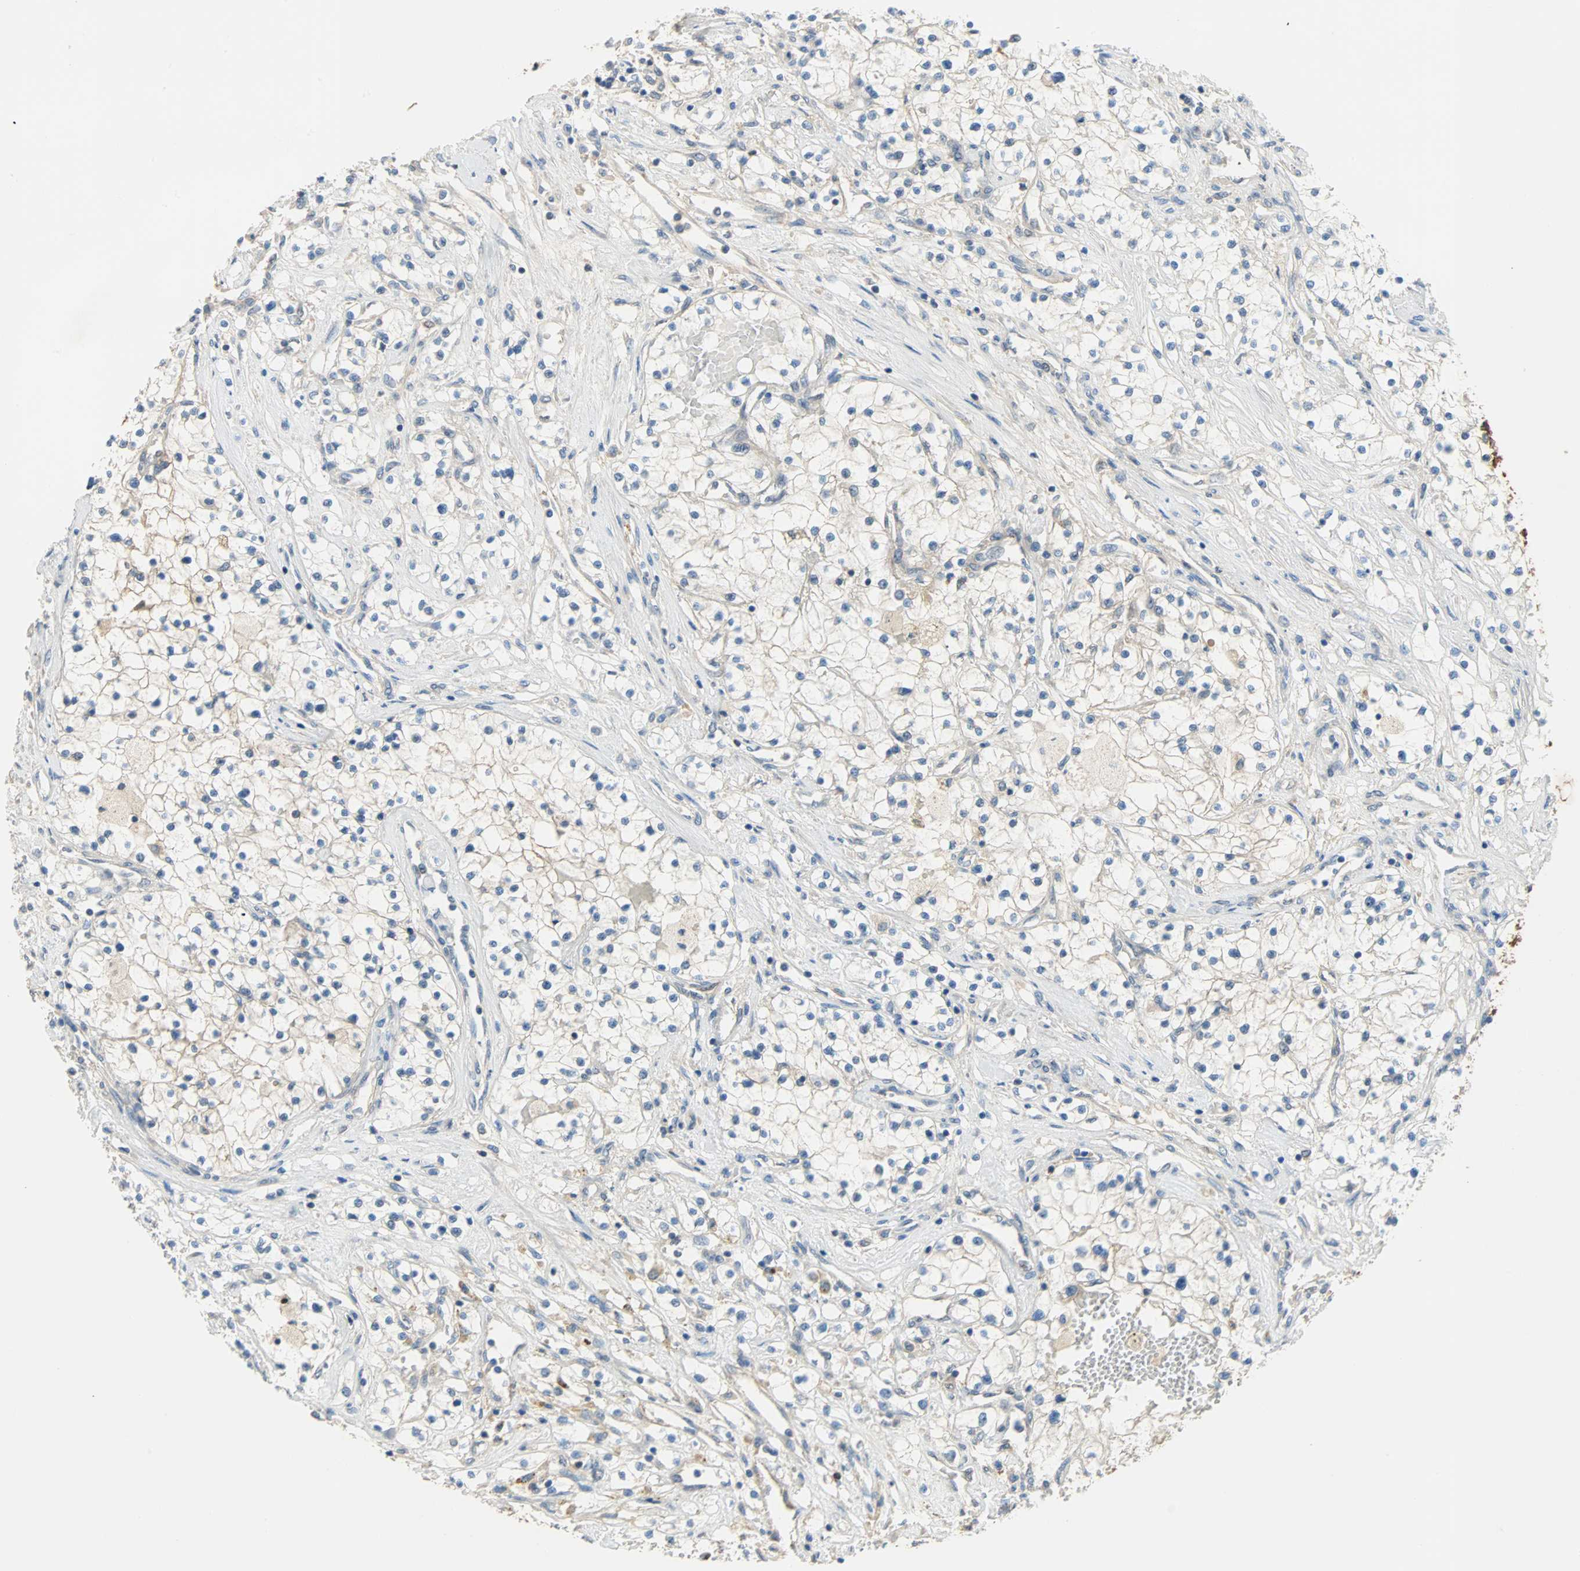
{"staining": {"intensity": "weak", "quantity": "25%-75%", "location": "cytoplasmic/membranous"}, "tissue": "renal cancer", "cell_type": "Tumor cells", "image_type": "cancer", "snomed": [{"axis": "morphology", "description": "Adenocarcinoma, NOS"}, {"axis": "topography", "description": "Kidney"}], "caption": "Immunohistochemical staining of renal adenocarcinoma displays low levels of weak cytoplasmic/membranous protein expression in about 25%-75% of tumor cells.", "gene": "TNFRSF12A", "patient": {"sex": "male", "age": 68}}